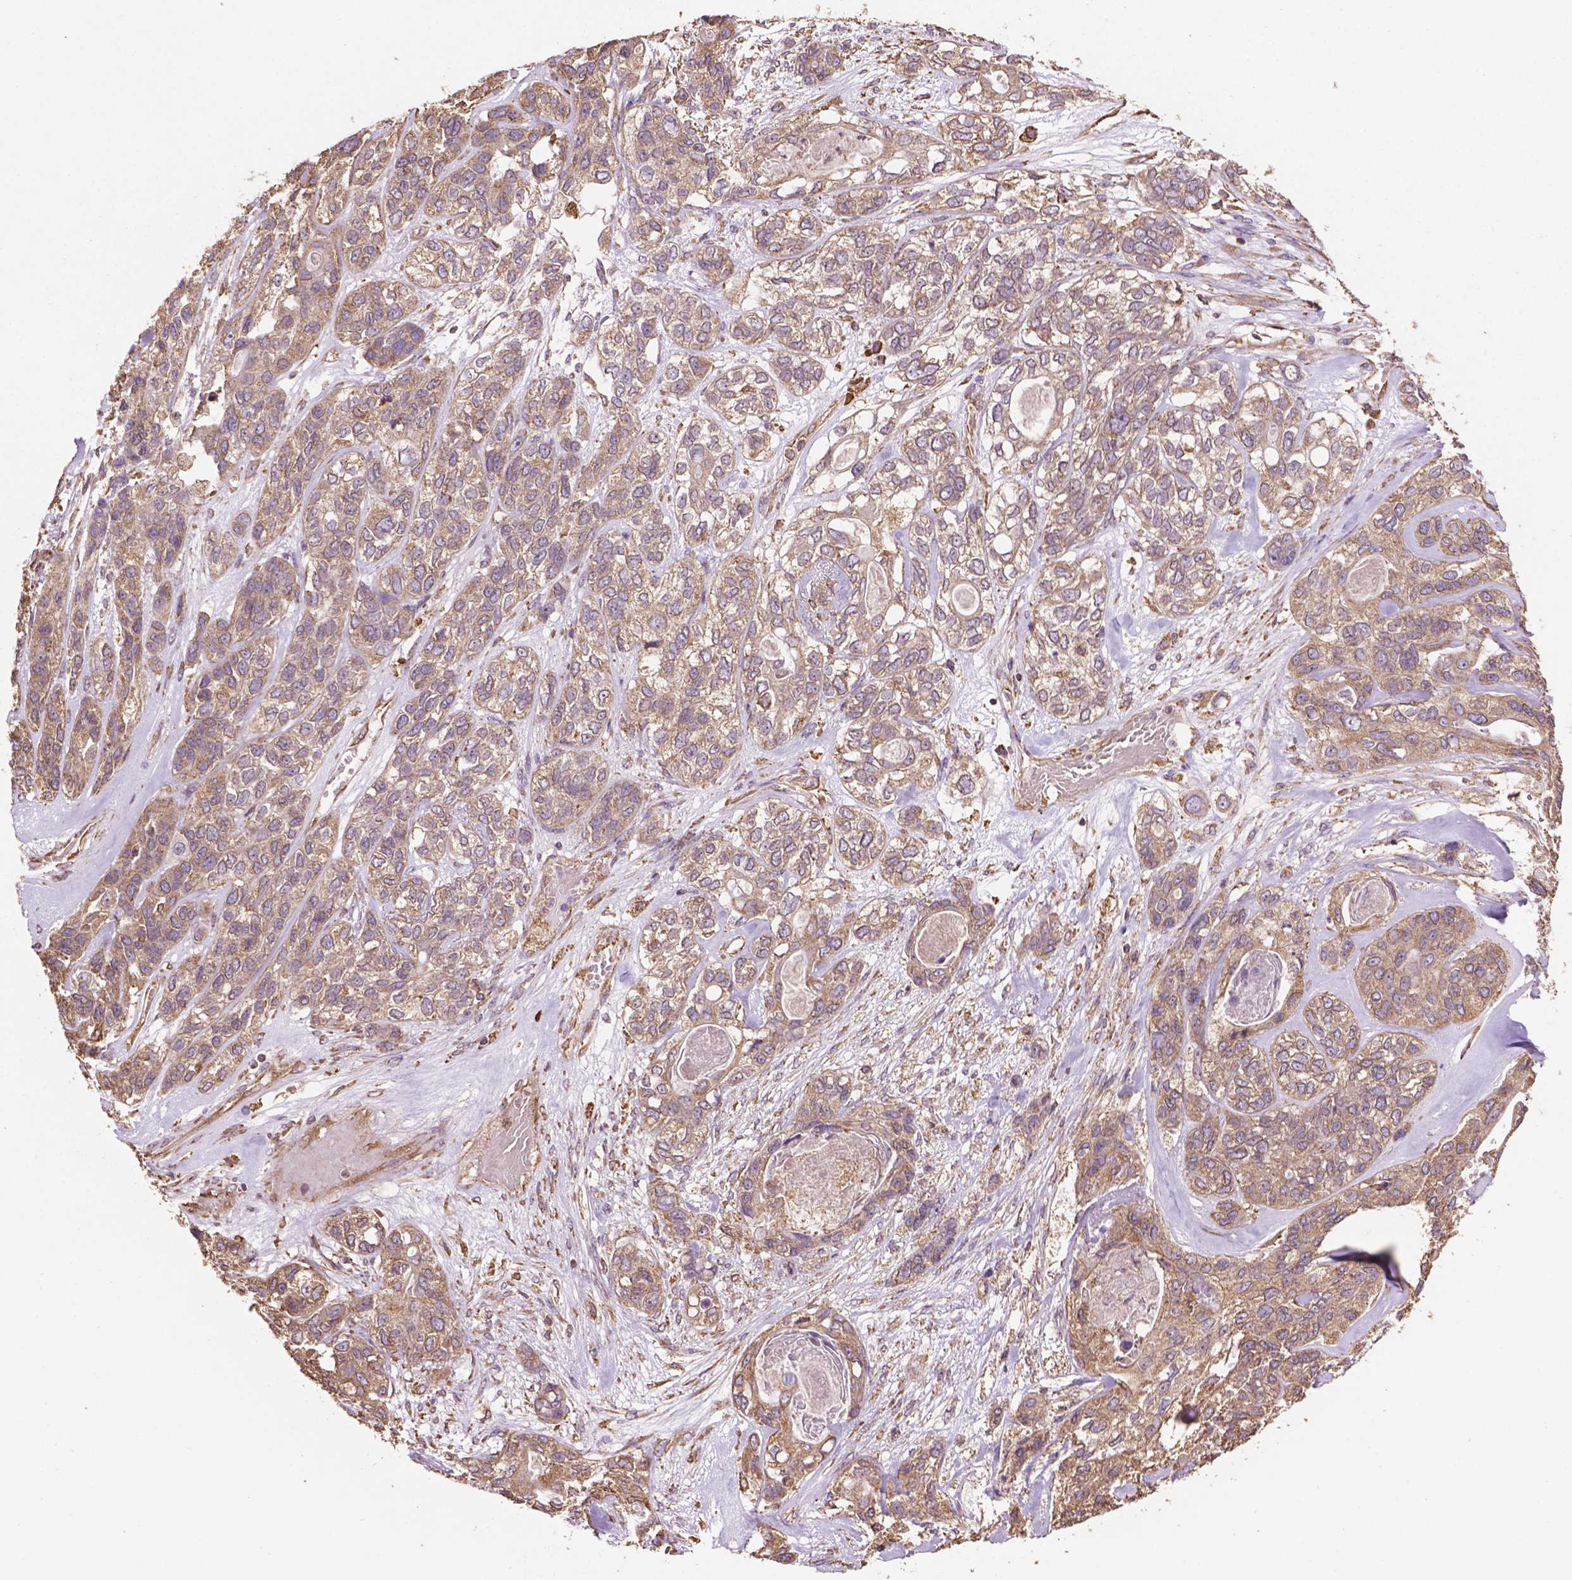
{"staining": {"intensity": "moderate", "quantity": ">75%", "location": "cytoplasmic/membranous"}, "tissue": "lung cancer", "cell_type": "Tumor cells", "image_type": "cancer", "snomed": [{"axis": "morphology", "description": "Squamous cell carcinoma, NOS"}, {"axis": "topography", "description": "Lung"}], "caption": "Immunohistochemistry (IHC) histopathology image of human lung cancer stained for a protein (brown), which displays medium levels of moderate cytoplasmic/membranous staining in about >75% of tumor cells.", "gene": "PPP2R5E", "patient": {"sex": "female", "age": 70}}